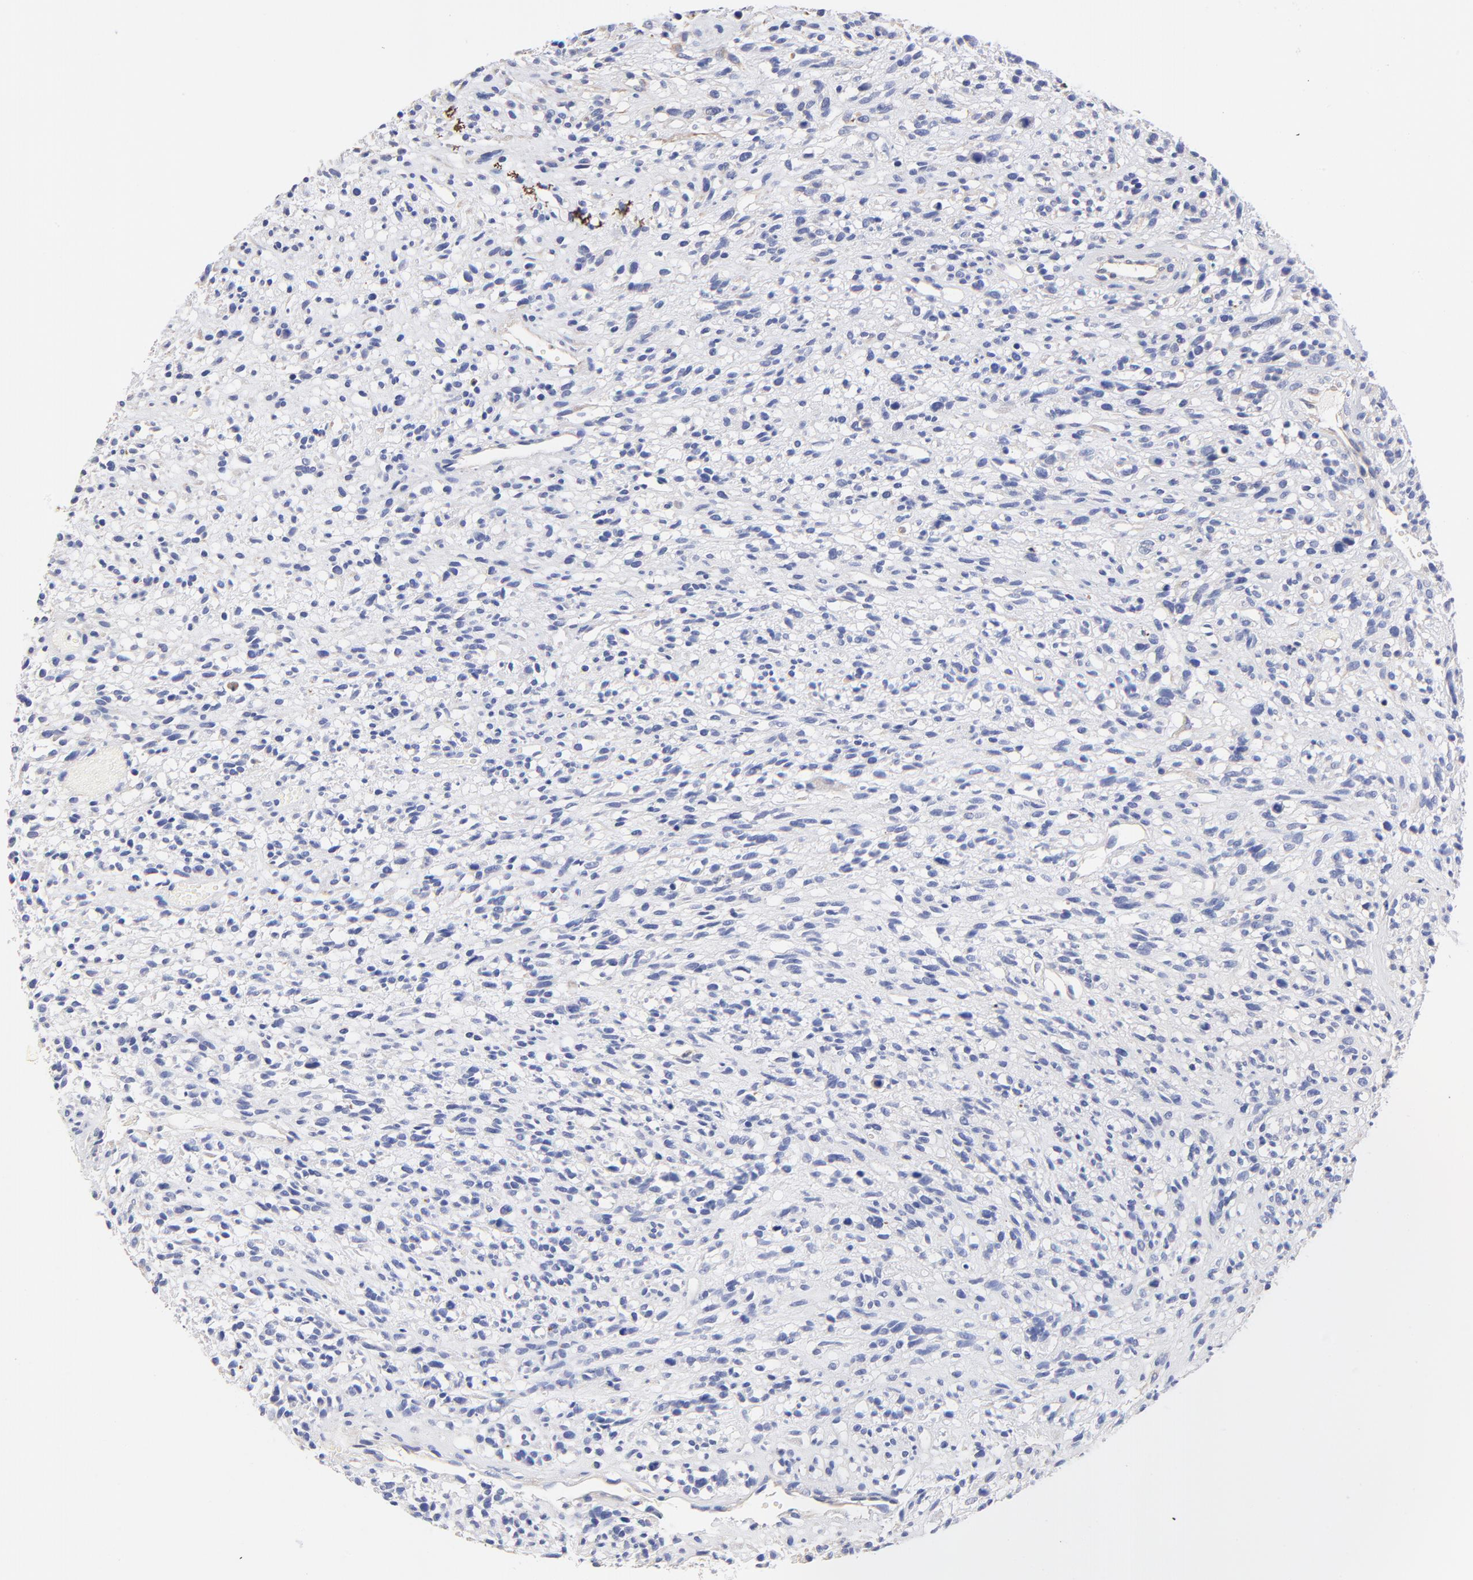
{"staining": {"intensity": "negative", "quantity": "none", "location": "none"}, "tissue": "glioma", "cell_type": "Tumor cells", "image_type": "cancer", "snomed": [{"axis": "morphology", "description": "Glioma, malignant, High grade"}, {"axis": "topography", "description": "Brain"}], "caption": "The immunohistochemistry (IHC) photomicrograph has no significant expression in tumor cells of malignant glioma (high-grade) tissue.", "gene": "HS3ST1", "patient": {"sex": "male", "age": 66}}